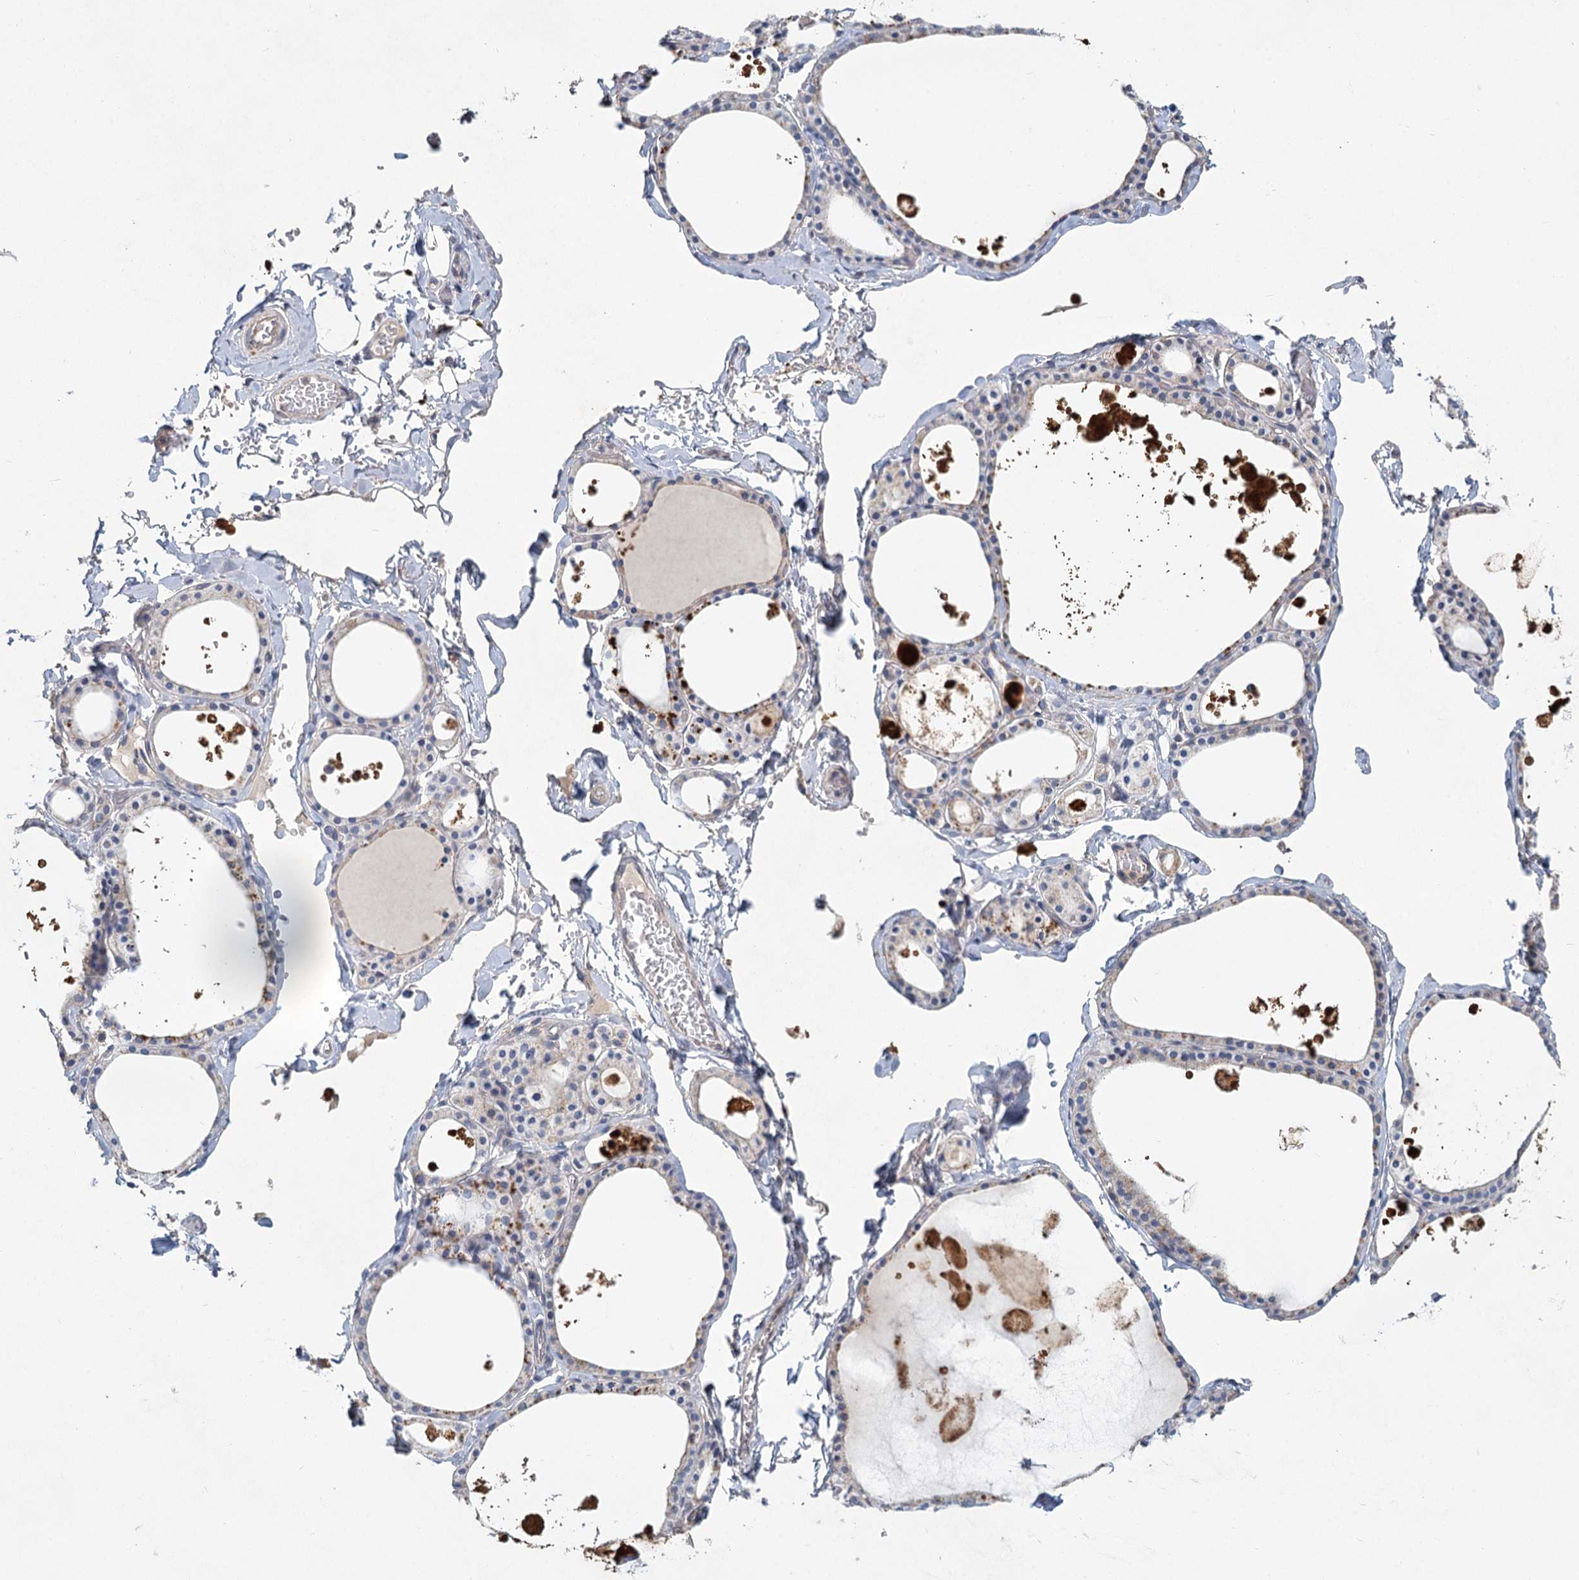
{"staining": {"intensity": "moderate", "quantity": "<25%", "location": "cytoplasmic/membranous"}, "tissue": "thyroid gland", "cell_type": "Glandular cells", "image_type": "normal", "snomed": [{"axis": "morphology", "description": "Normal tissue, NOS"}, {"axis": "topography", "description": "Thyroid gland"}], "caption": "This micrograph reveals unremarkable thyroid gland stained with immunohistochemistry to label a protein in brown. The cytoplasmic/membranous of glandular cells show moderate positivity for the protein. Nuclei are counter-stained blue.", "gene": "HES2", "patient": {"sex": "male", "age": 56}}